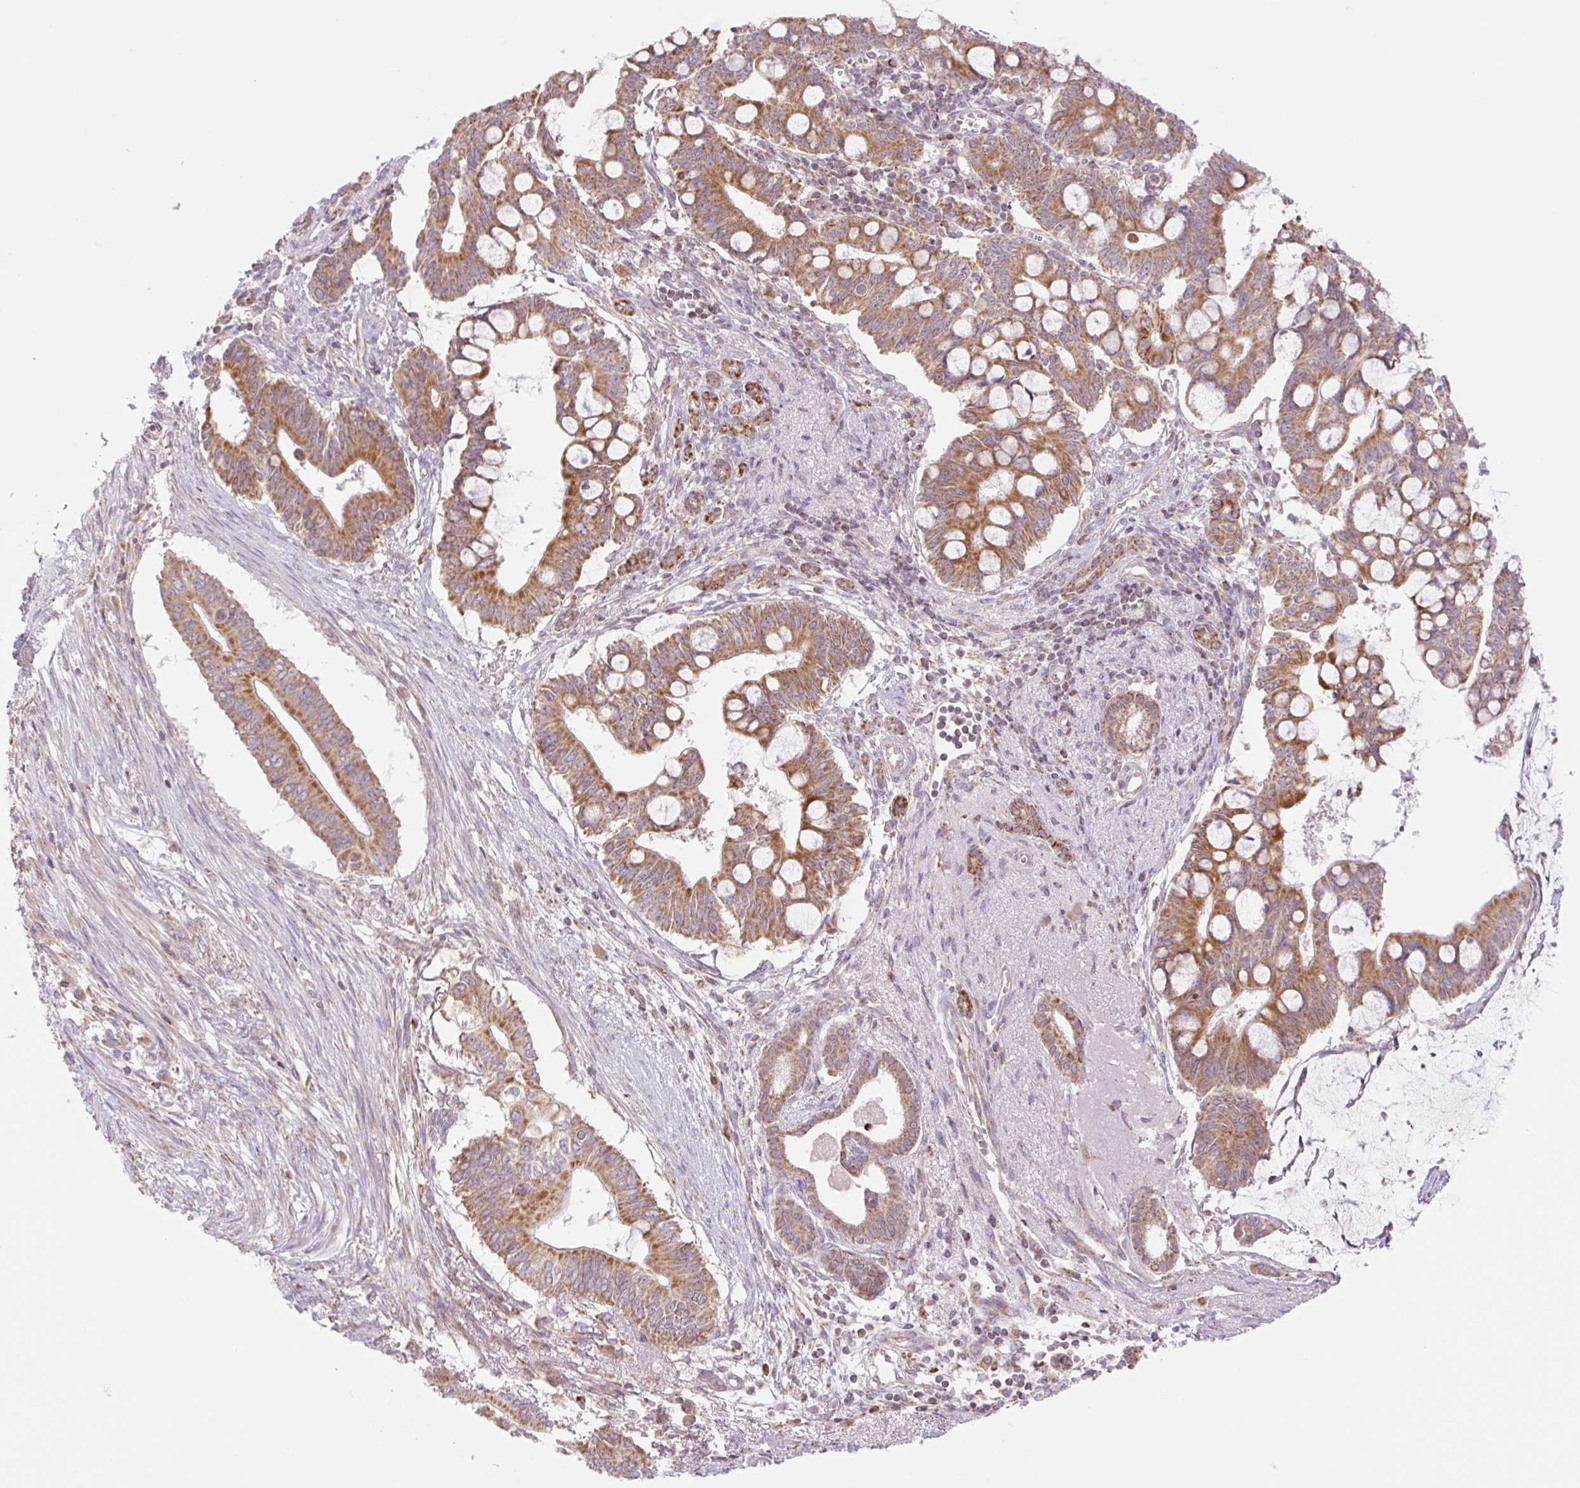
{"staining": {"intensity": "moderate", "quantity": ">75%", "location": "cytoplasmic/membranous"}, "tissue": "pancreatic cancer", "cell_type": "Tumor cells", "image_type": "cancer", "snomed": [{"axis": "morphology", "description": "Adenocarcinoma, NOS"}, {"axis": "topography", "description": "Pancreas"}], "caption": "Immunohistochemistry of human pancreatic cancer (adenocarcinoma) demonstrates medium levels of moderate cytoplasmic/membranous positivity in about >75% of tumor cells. (Stains: DAB (3,3'-diaminobenzidine) in brown, nuclei in blue, Microscopy: brightfield microscopy at high magnification).", "gene": "GOSR2", "patient": {"sex": "male", "age": 68}}